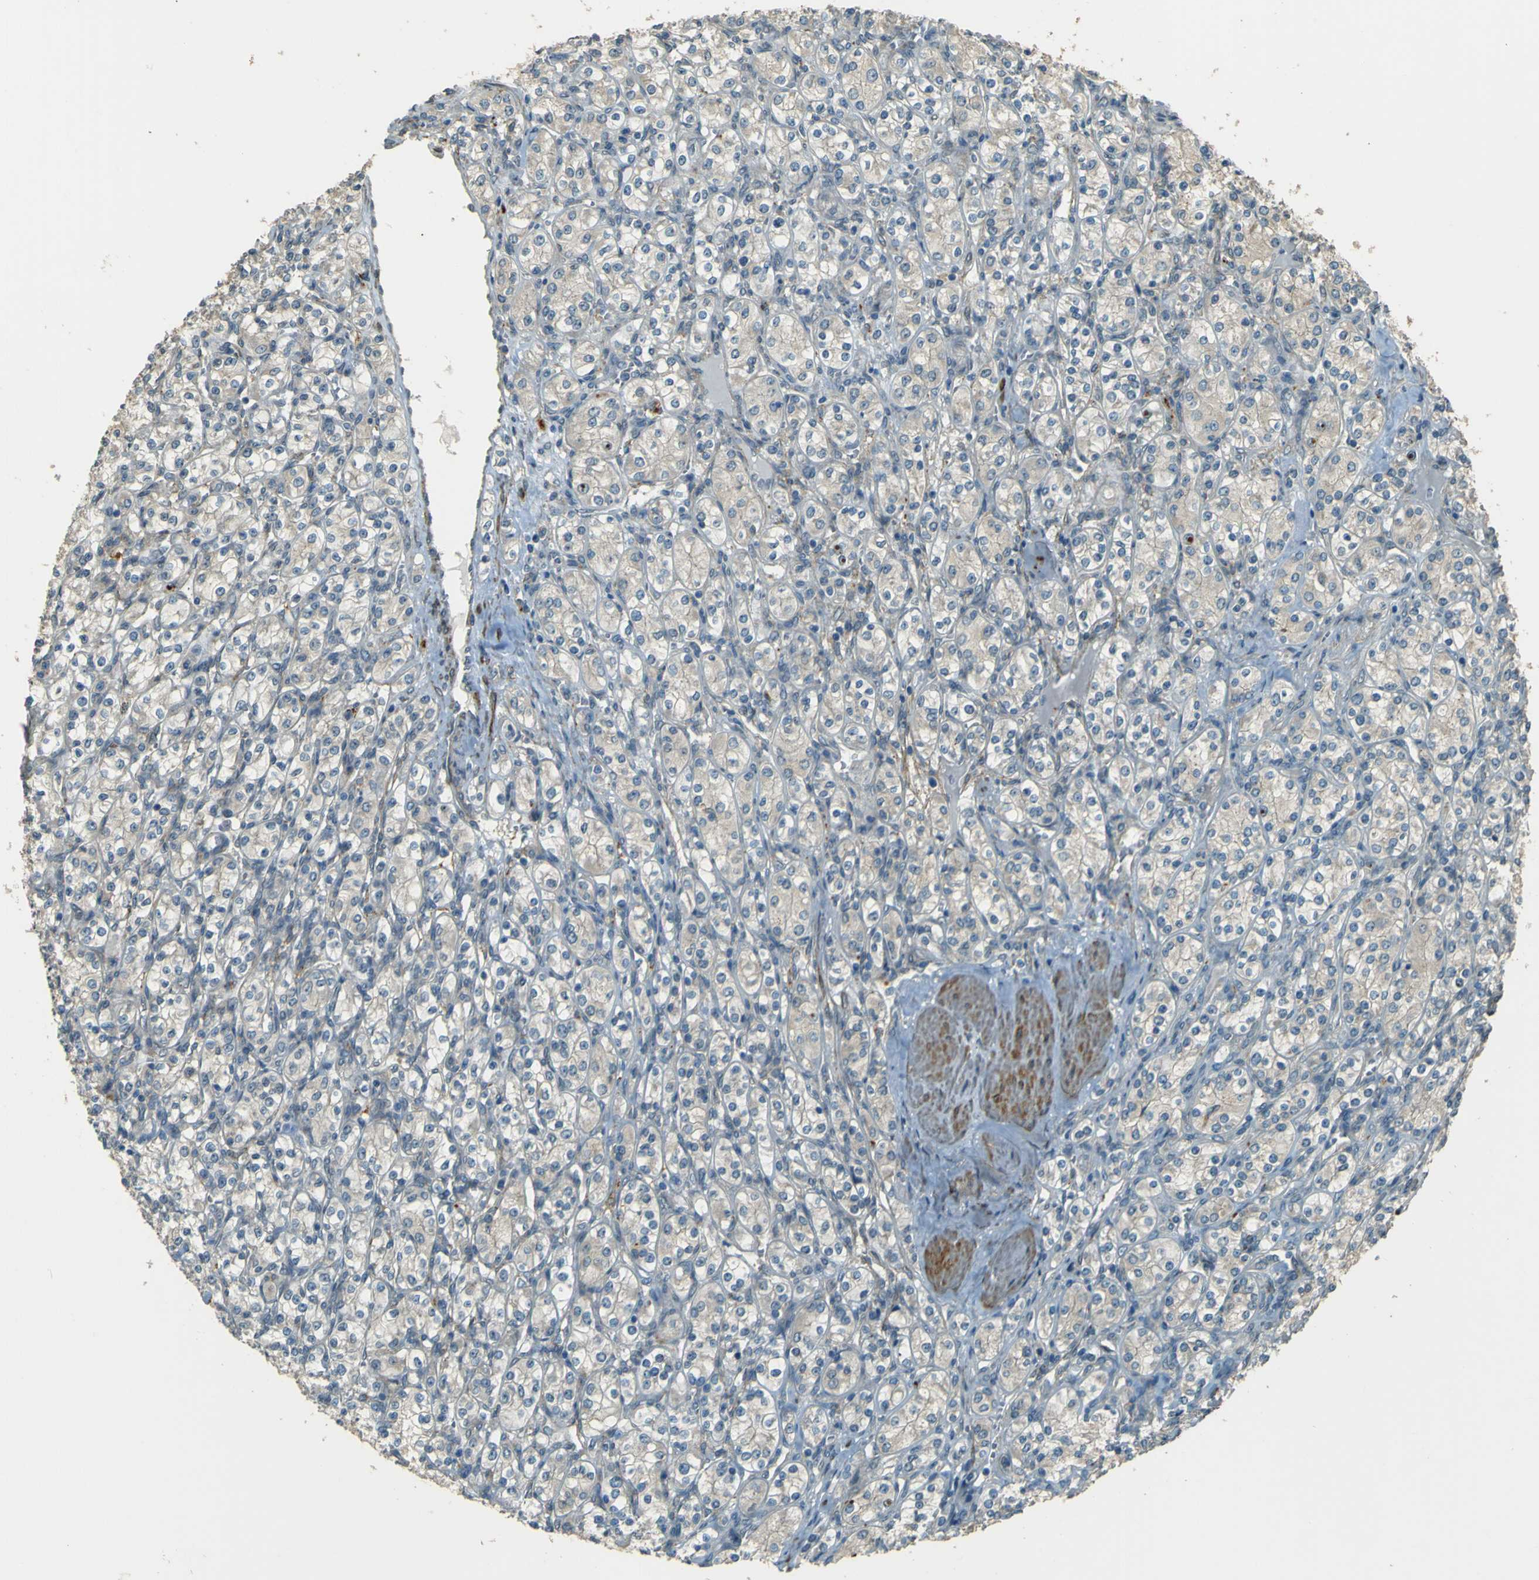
{"staining": {"intensity": "negative", "quantity": "none", "location": "none"}, "tissue": "renal cancer", "cell_type": "Tumor cells", "image_type": "cancer", "snomed": [{"axis": "morphology", "description": "Adenocarcinoma, NOS"}, {"axis": "topography", "description": "Kidney"}], "caption": "Human renal cancer (adenocarcinoma) stained for a protein using immunohistochemistry (IHC) shows no positivity in tumor cells.", "gene": "NEXN", "patient": {"sex": "male", "age": 77}}